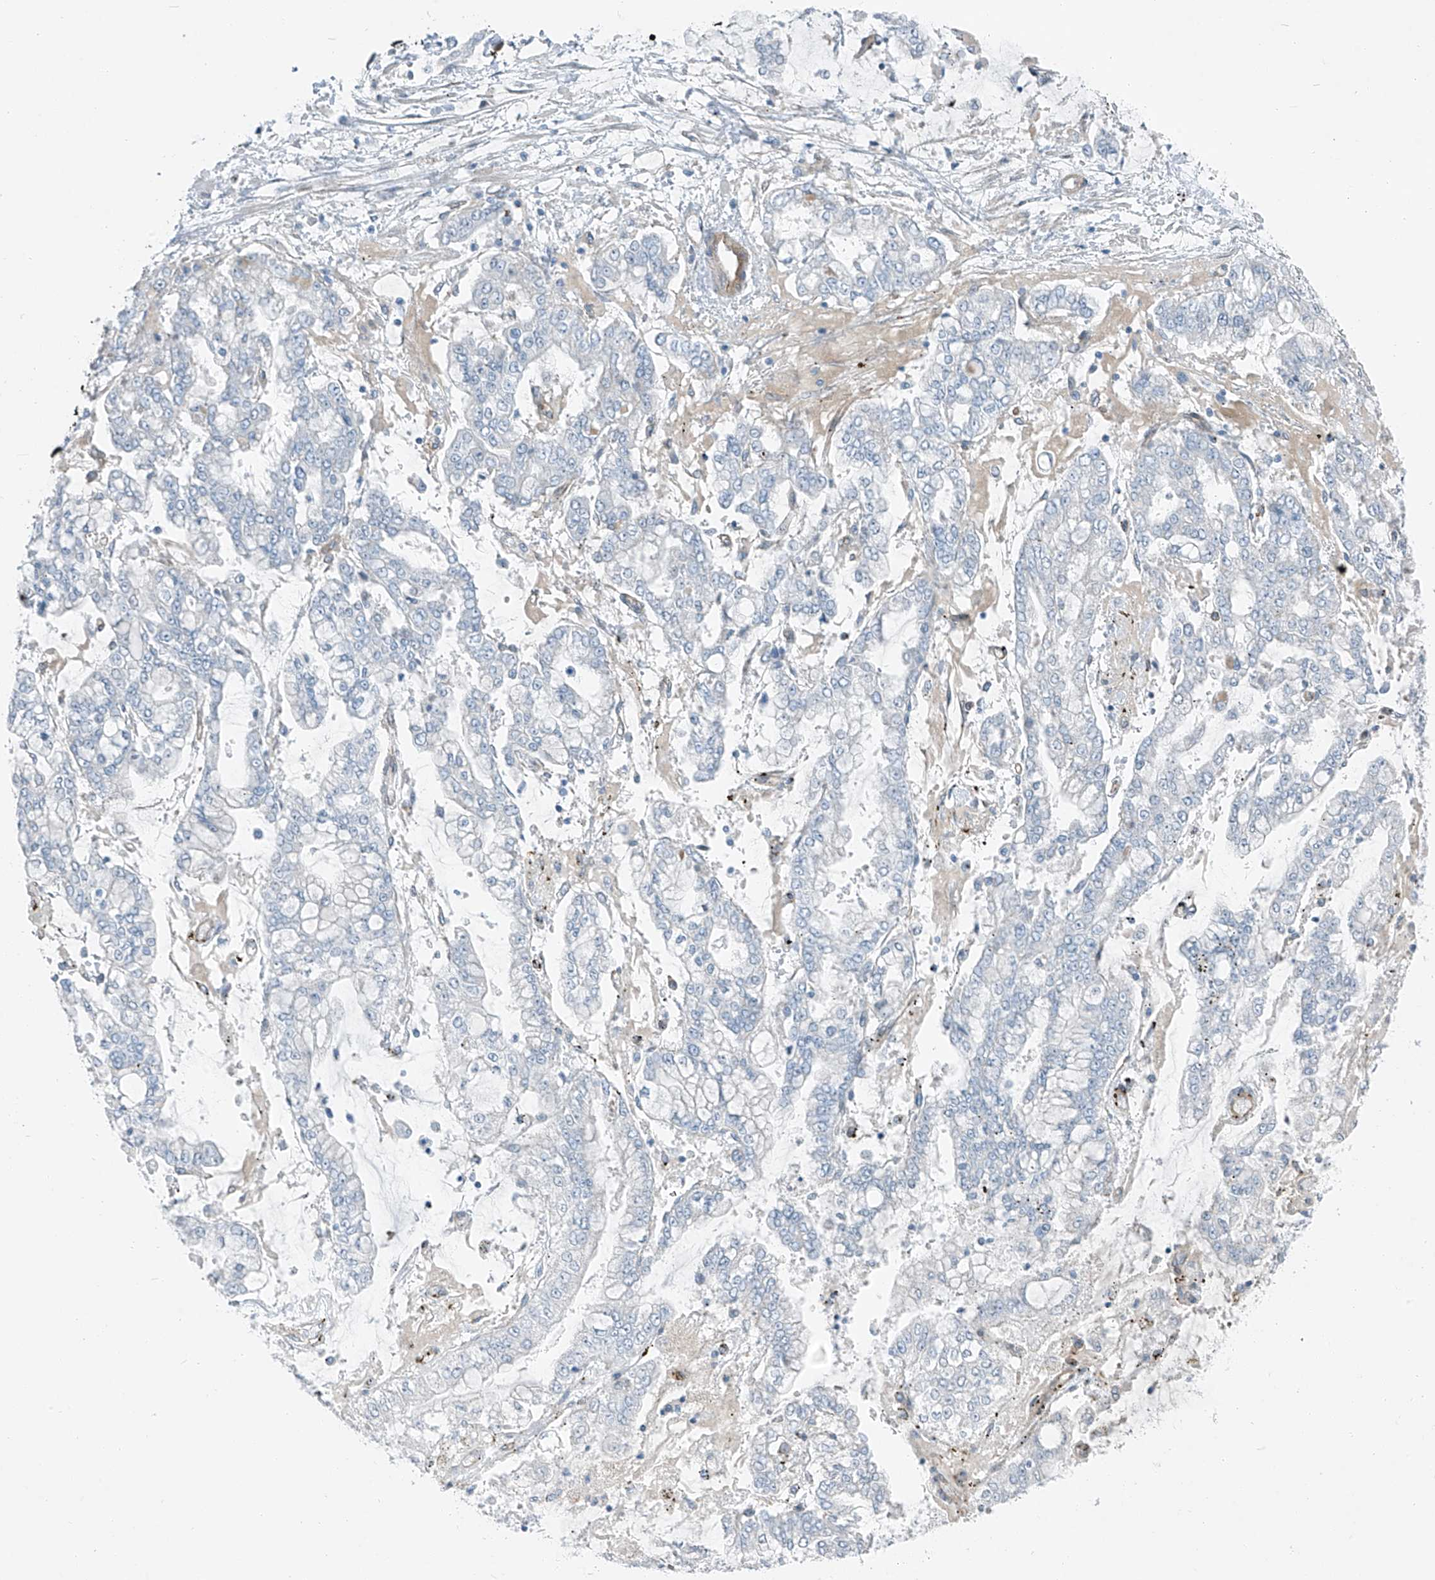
{"staining": {"intensity": "negative", "quantity": "none", "location": "none"}, "tissue": "stomach cancer", "cell_type": "Tumor cells", "image_type": "cancer", "snomed": [{"axis": "morphology", "description": "Normal tissue, NOS"}, {"axis": "morphology", "description": "Adenocarcinoma, NOS"}, {"axis": "topography", "description": "Stomach, upper"}, {"axis": "topography", "description": "Stomach"}], "caption": "Tumor cells show no significant staining in stomach cancer.", "gene": "TNS2", "patient": {"sex": "male", "age": 76}}